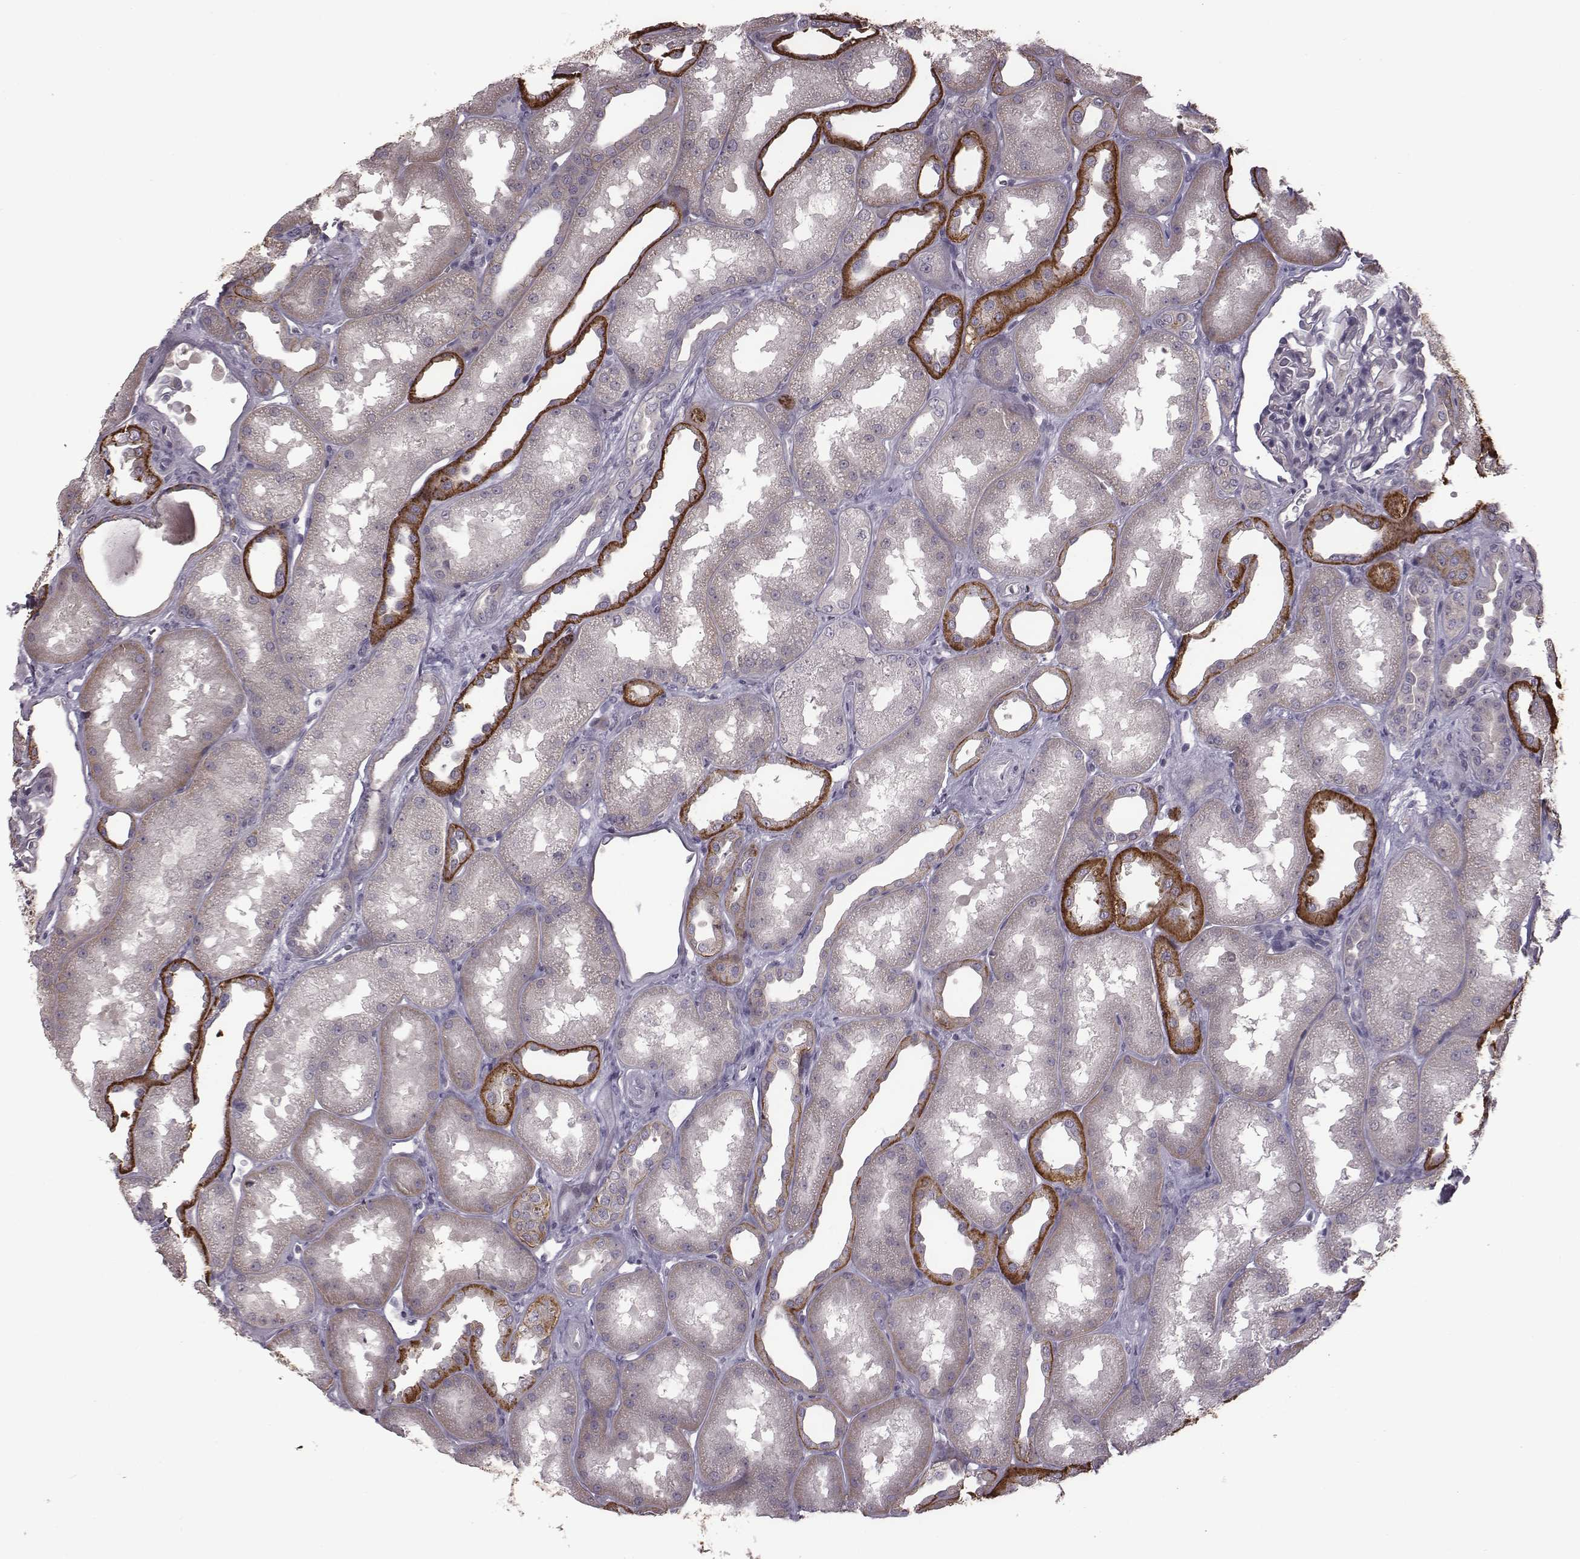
{"staining": {"intensity": "negative", "quantity": "none", "location": "none"}, "tissue": "kidney", "cell_type": "Cells in glomeruli", "image_type": "normal", "snomed": [{"axis": "morphology", "description": "Normal tissue, NOS"}, {"axis": "topography", "description": "Kidney"}], "caption": "Immunohistochemistry of normal kidney displays no staining in cells in glomeruli.", "gene": "BICDL1", "patient": {"sex": "male", "age": 61}}